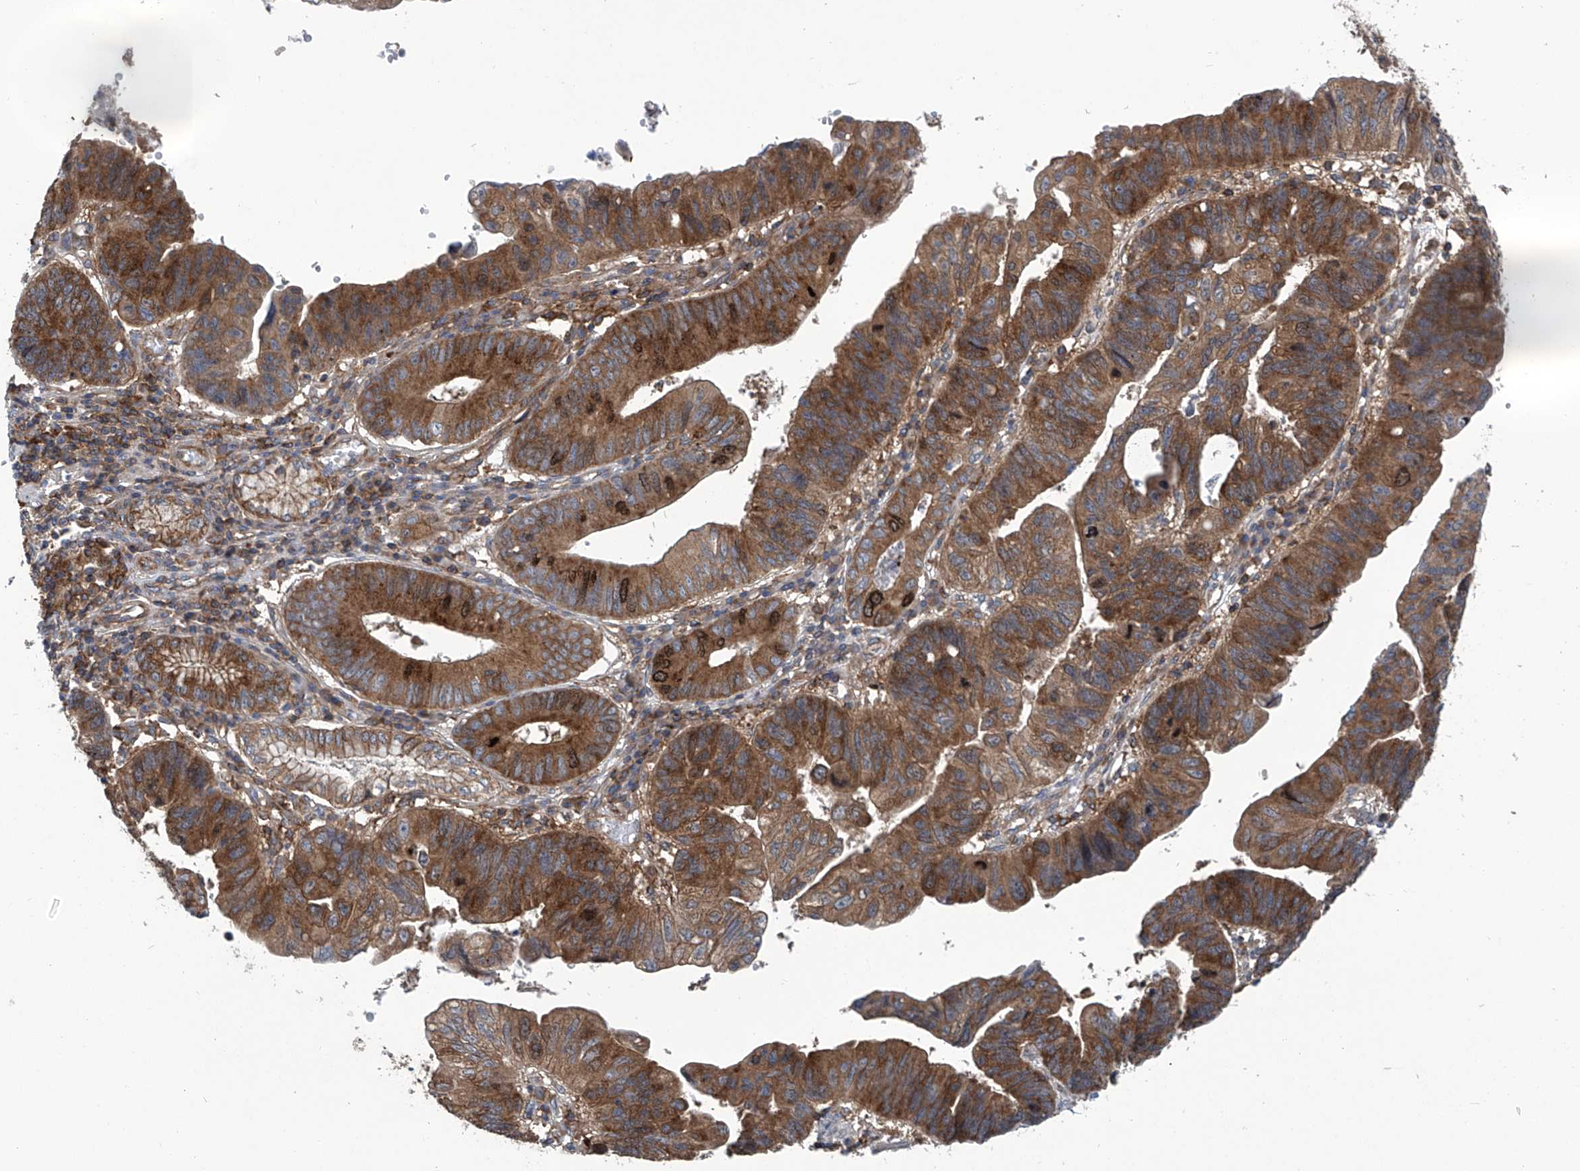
{"staining": {"intensity": "strong", "quantity": ">75%", "location": "cytoplasmic/membranous"}, "tissue": "stomach cancer", "cell_type": "Tumor cells", "image_type": "cancer", "snomed": [{"axis": "morphology", "description": "Adenocarcinoma, NOS"}, {"axis": "topography", "description": "Stomach"}], "caption": "DAB immunohistochemical staining of stomach cancer (adenocarcinoma) exhibits strong cytoplasmic/membranous protein positivity in about >75% of tumor cells. The staining was performed using DAB (3,3'-diaminobenzidine), with brown indicating positive protein expression. Nuclei are stained blue with hematoxylin.", "gene": "SMAP1", "patient": {"sex": "male", "age": 59}}